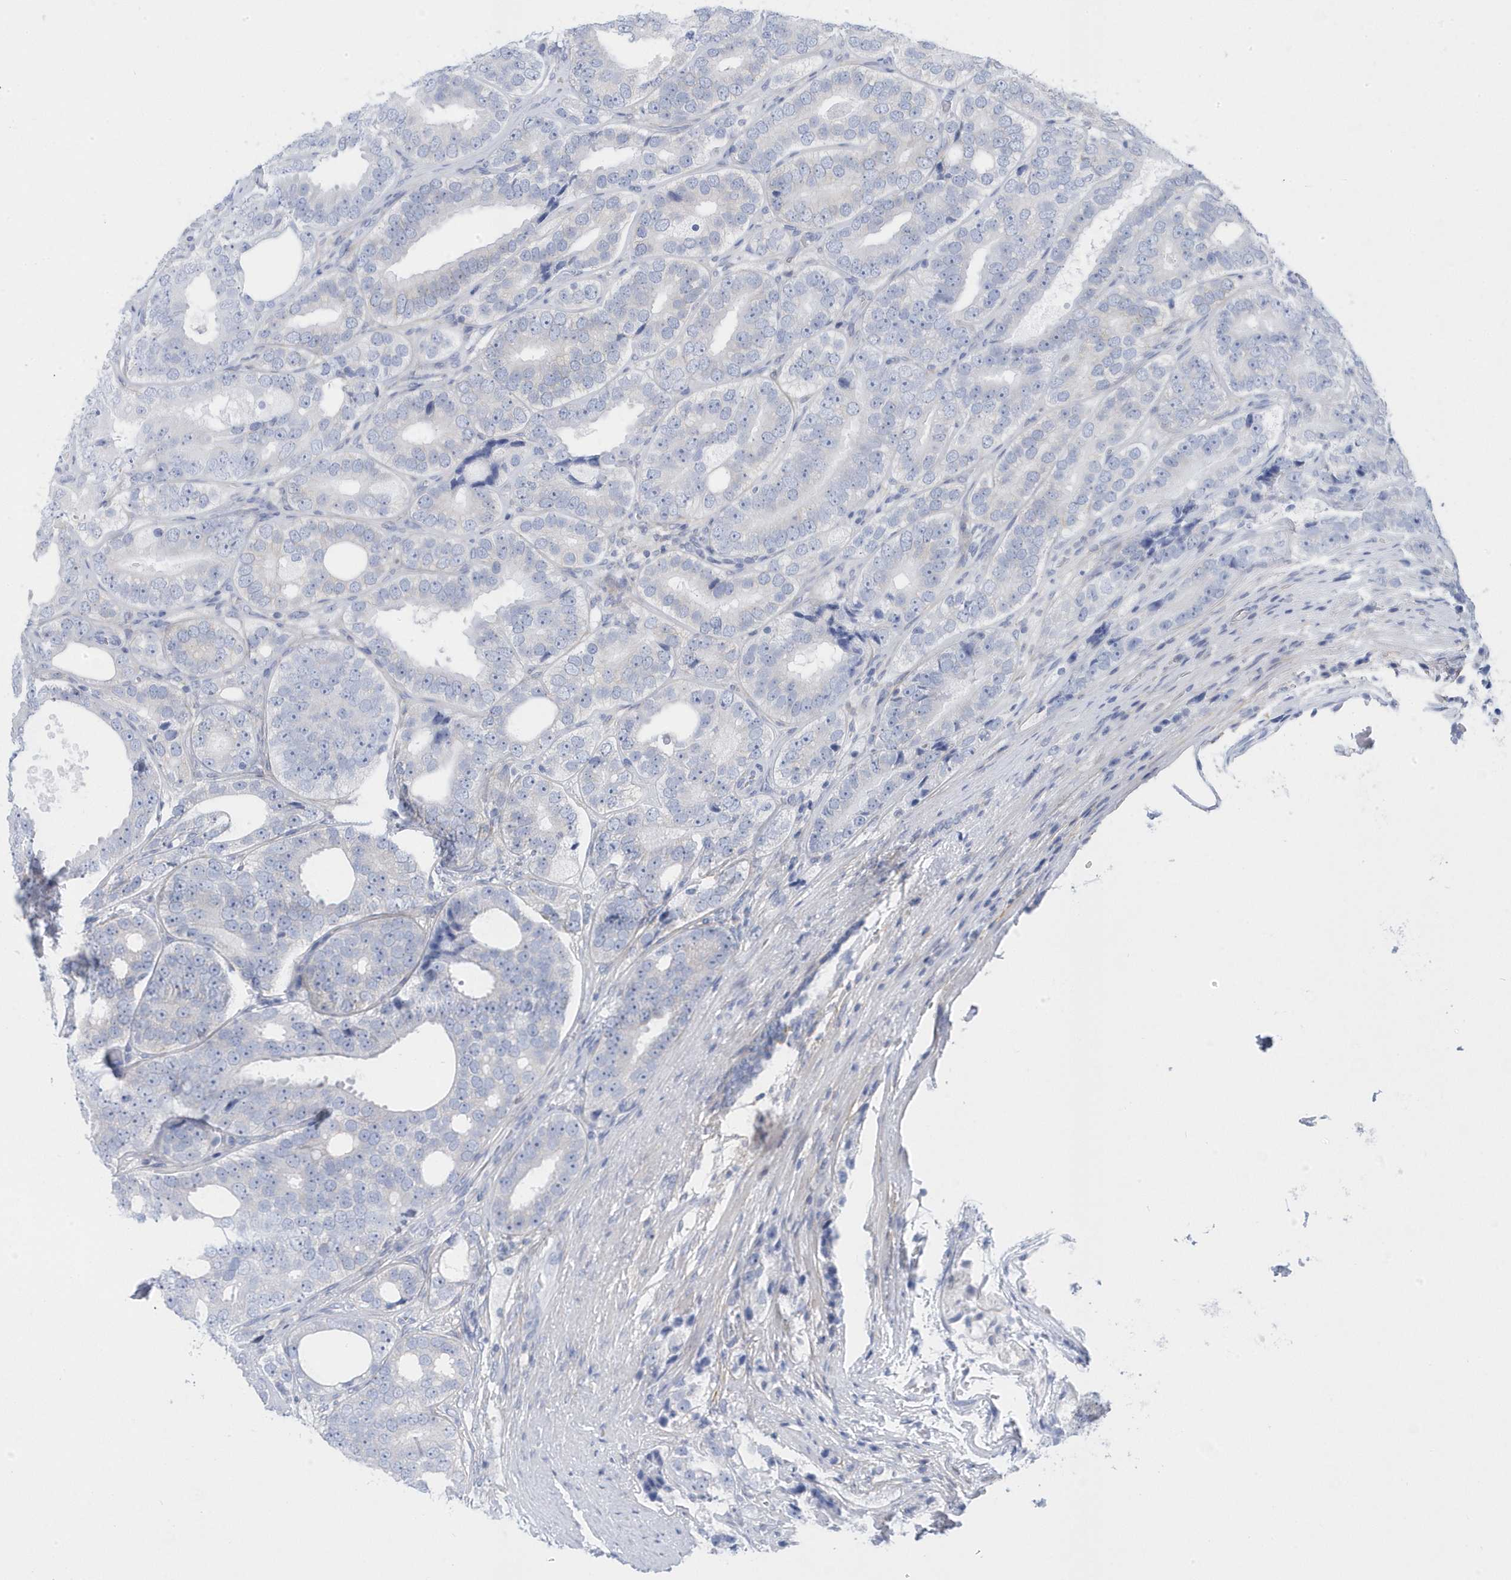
{"staining": {"intensity": "negative", "quantity": "none", "location": "none"}, "tissue": "prostate cancer", "cell_type": "Tumor cells", "image_type": "cancer", "snomed": [{"axis": "morphology", "description": "Adenocarcinoma, High grade"}, {"axis": "topography", "description": "Prostate"}], "caption": "Tumor cells show no significant expression in prostate cancer (adenocarcinoma (high-grade)).", "gene": "ANAPC1", "patient": {"sex": "male", "age": 56}}